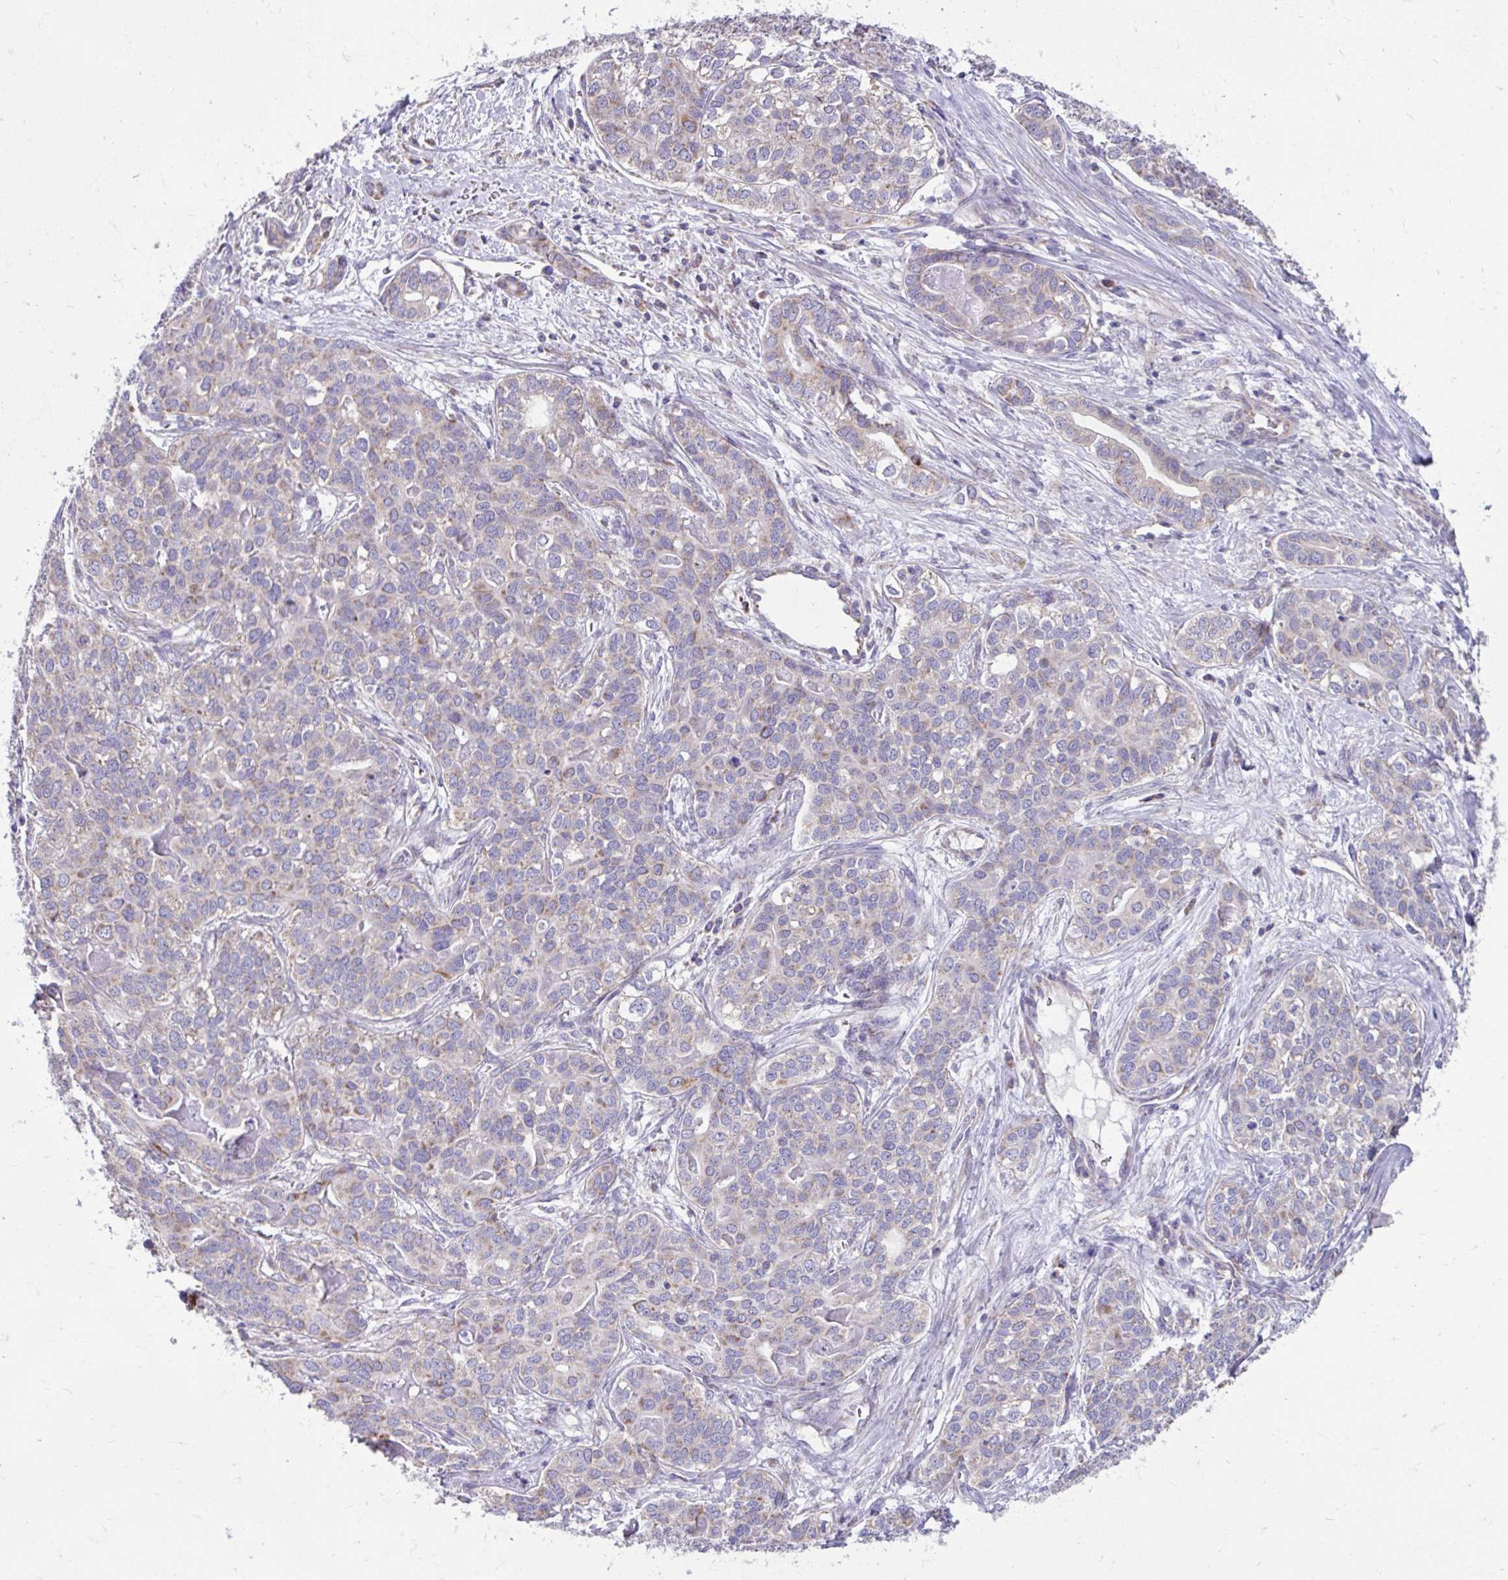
{"staining": {"intensity": "negative", "quantity": "none", "location": "none"}, "tissue": "liver cancer", "cell_type": "Tumor cells", "image_type": "cancer", "snomed": [{"axis": "morphology", "description": "Cholangiocarcinoma"}, {"axis": "topography", "description": "Liver"}], "caption": "Photomicrograph shows no protein staining in tumor cells of liver cholangiocarcinoma tissue.", "gene": "LINGO4", "patient": {"sex": "male", "age": 56}}